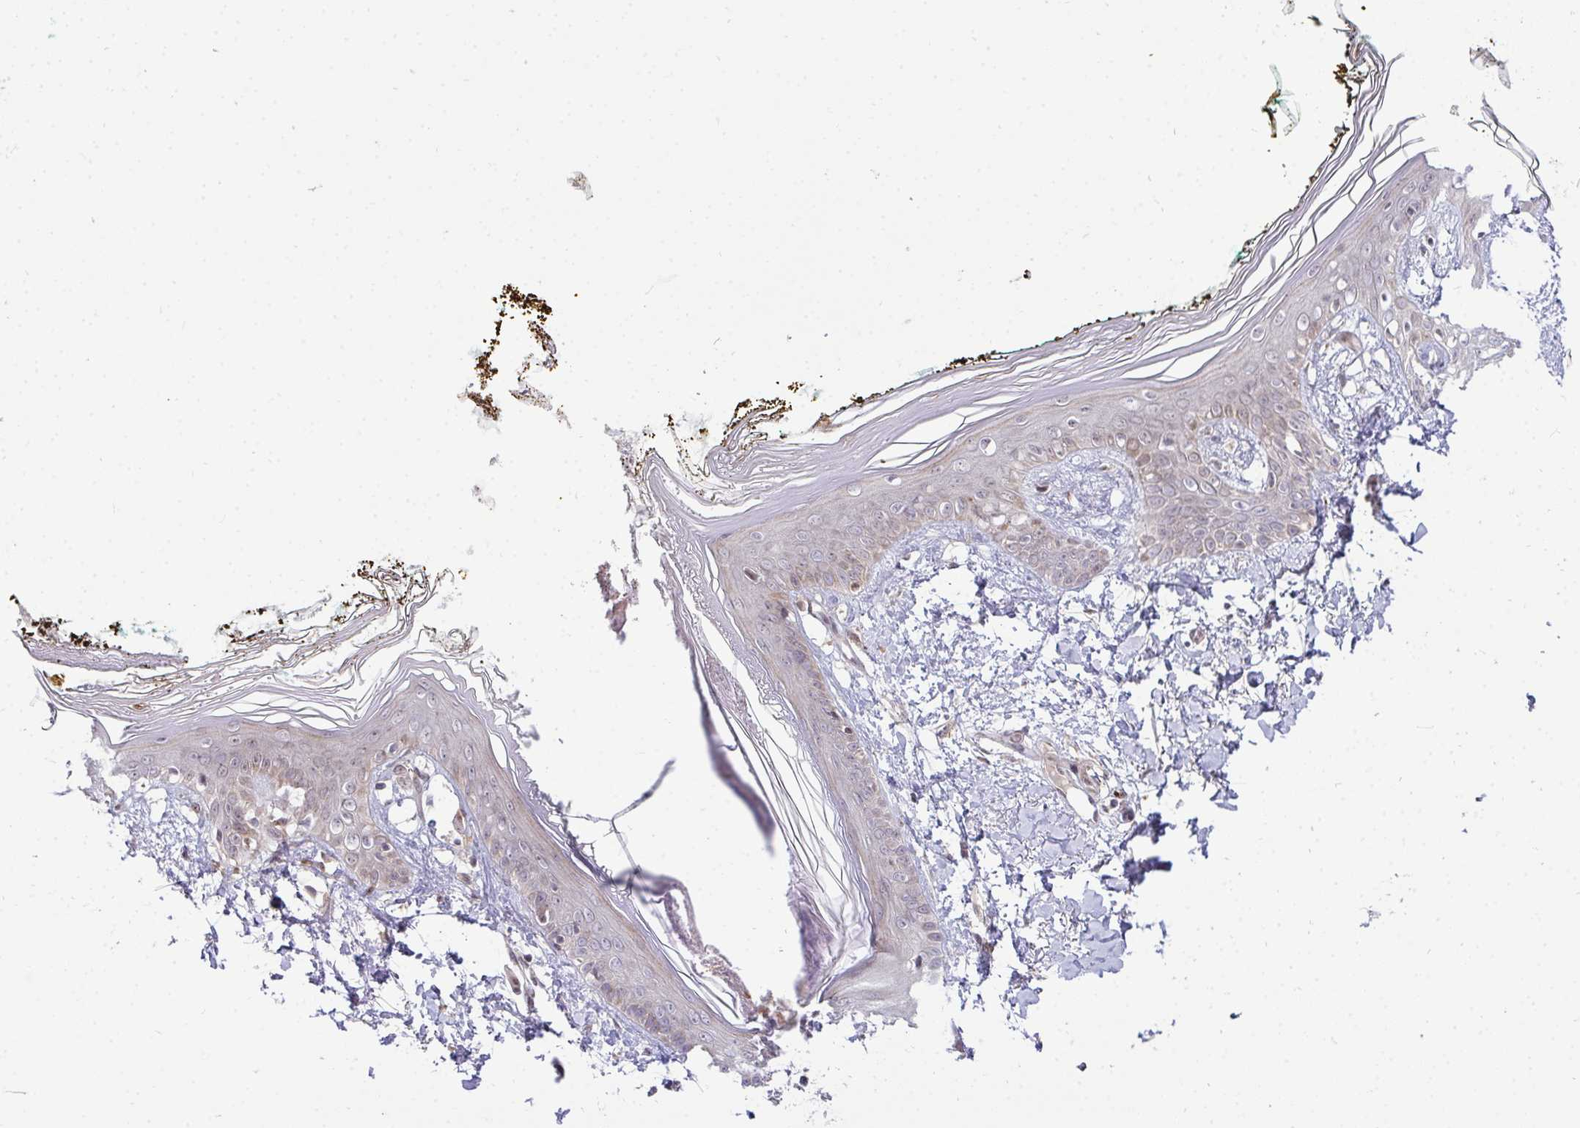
{"staining": {"intensity": "weak", "quantity": "<25%", "location": "cytoplasmic/membranous"}, "tissue": "skin", "cell_type": "Fibroblasts", "image_type": "normal", "snomed": [{"axis": "morphology", "description": "Normal tissue, NOS"}, {"axis": "topography", "description": "Skin"}], "caption": "Fibroblasts show no significant protein staining in normal skin. Nuclei are stained in blue.", "gene": "TRIM44", "patient": {"sex": "female", "age": 34}}